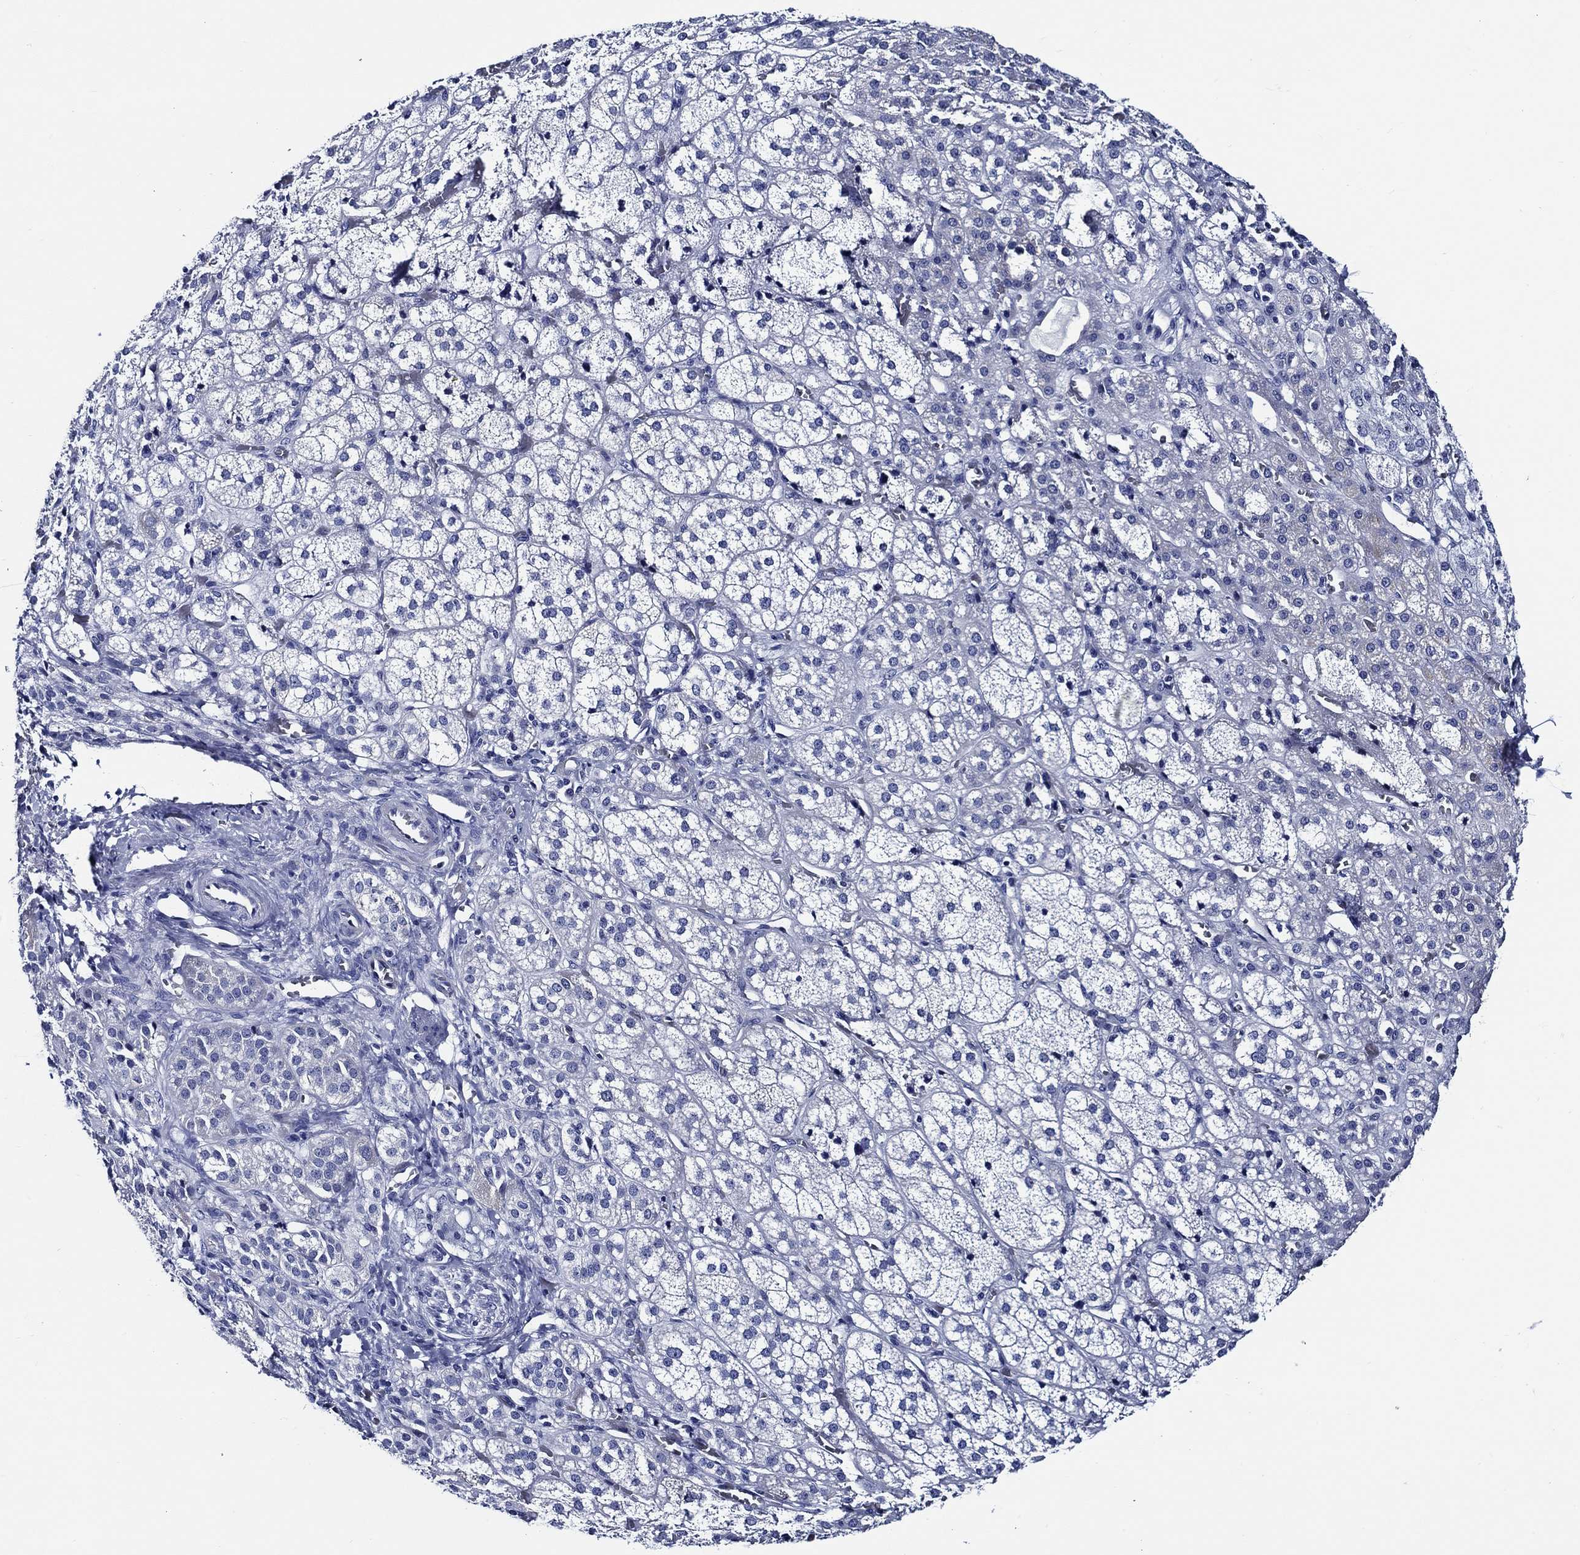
{"staining": {"intensity": "negative", "quantity": "none", "location": "none"}, "tissue": "adrenal gland", "cell_type": "Glandular cells", "image_type": "normal", "snomed": [{"axis": "morphology", "description": "Normal tissue, NOS"}, {"axis": "topography", "description": "Adrenal gland"}], "caption": "Immunohistochemistry (IHC) photomicrograph of benign adrenal gland: adrenal gland stained with DAB demonstrates no significant protein staining in glandular cells.", "gene": "WDR62", "patient": {"sex": "female", "age": 60}}